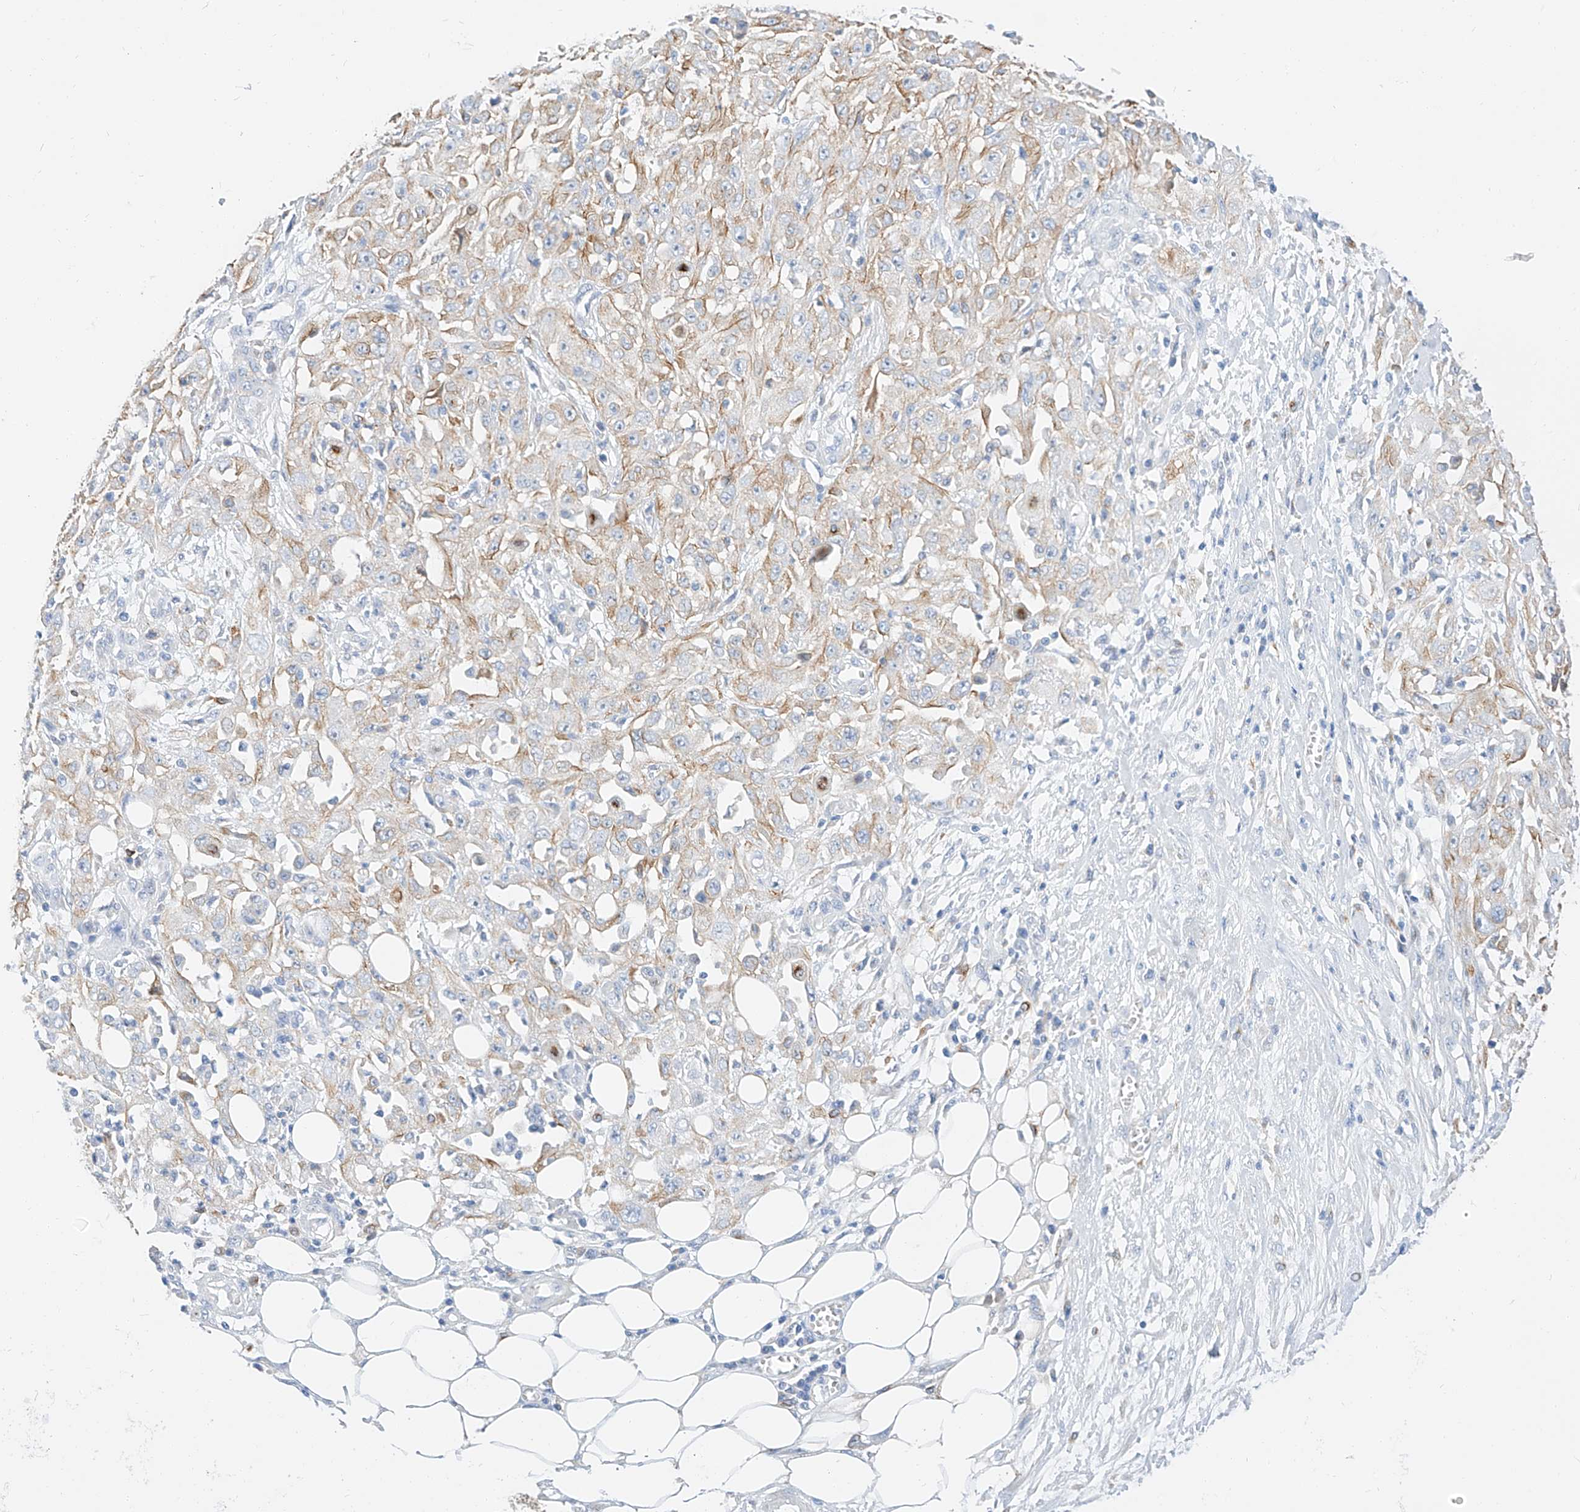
{"staining": {"intensity": "weak", "quantity": ">75%", "location": "cytoplasmic/membranous"}, "tissue": "skin cancer", "cell_type": "Tumor cells", "image_type": "cancer", "snomed": [{"axis": "morphology", "description": "Squamous cell carcinoma, NOS"}, {"axis": "morphology", "description": "Squamous cell carcinoma, metastatic, NOS"}, {"axis": "topography", "description": "Skin"}, {"axis": "topography", "description": "Lymph node"}], "caption": "Human metastatic squamous cell carcinoma (skin) stained for a protein (brown) reveals weak cytoplasmic/membranous positive expression in about >75% of tumor cells.", "gene": "MAP7", "patient": {"sex": "male", "age": 75}}